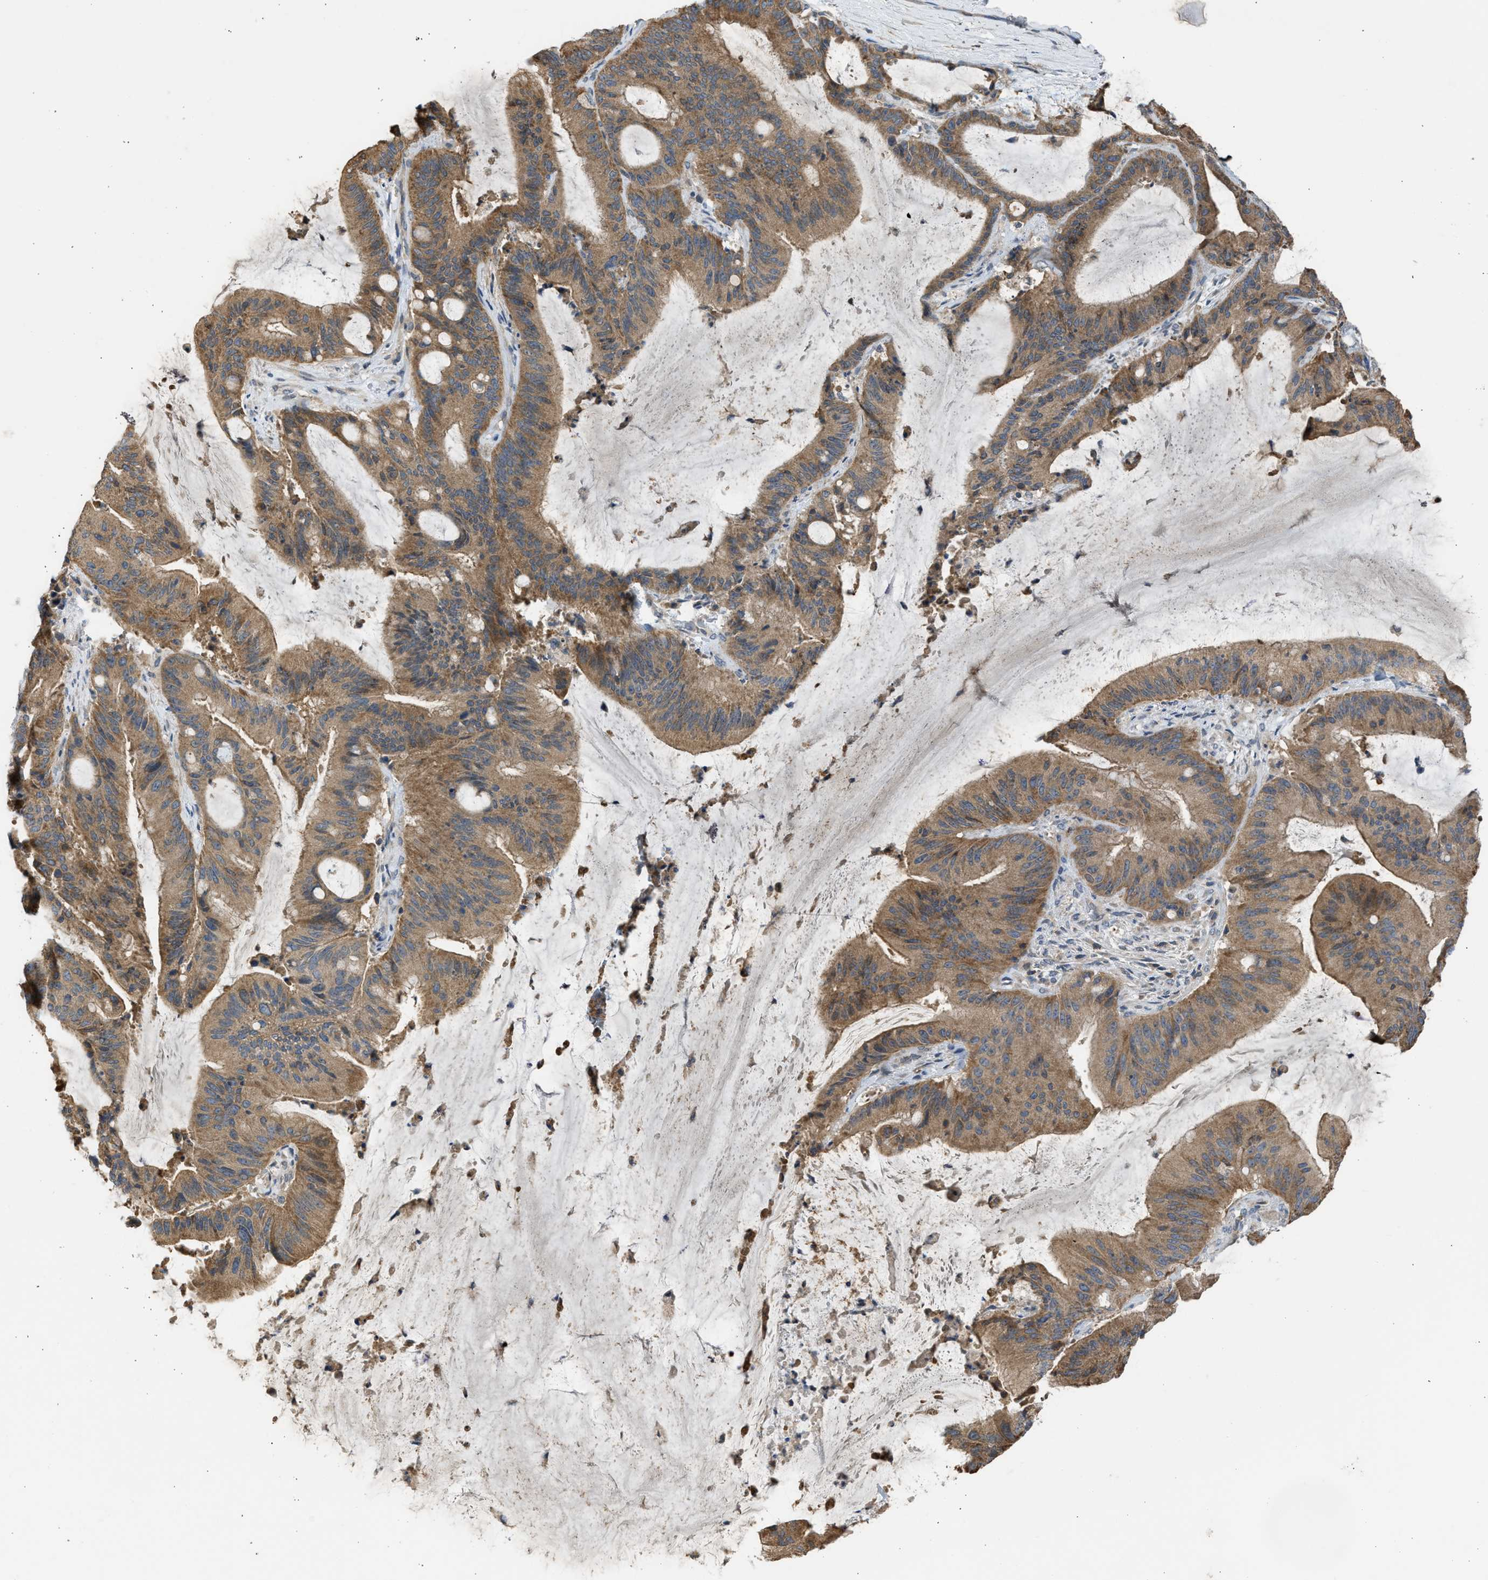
{"staining": {"intensity": "moderate", "quantity": ">75%", "location": "cytoplasmic/membranous"}, "tissue": "liver cancer", "cell_type": "Tumor cells", "image_type": "cancer", "snomed": [{"axis": "morphology", "description": "Normal tissue, NOS"}, {"axis": "morphology", "description": "Cholangiocarcinoma"}, {"axis": "topography", "description": "Liver"}, {"axis": "topography", "description": "Peripheral nerve tissue"}], "caption": "Liver cancer tissue reveals moderate cytoplasmic/membranous staining in approximately >75% of tumor cells", "gene": "CYP1A1", "patient": {"sex": "female", "age": 73}}